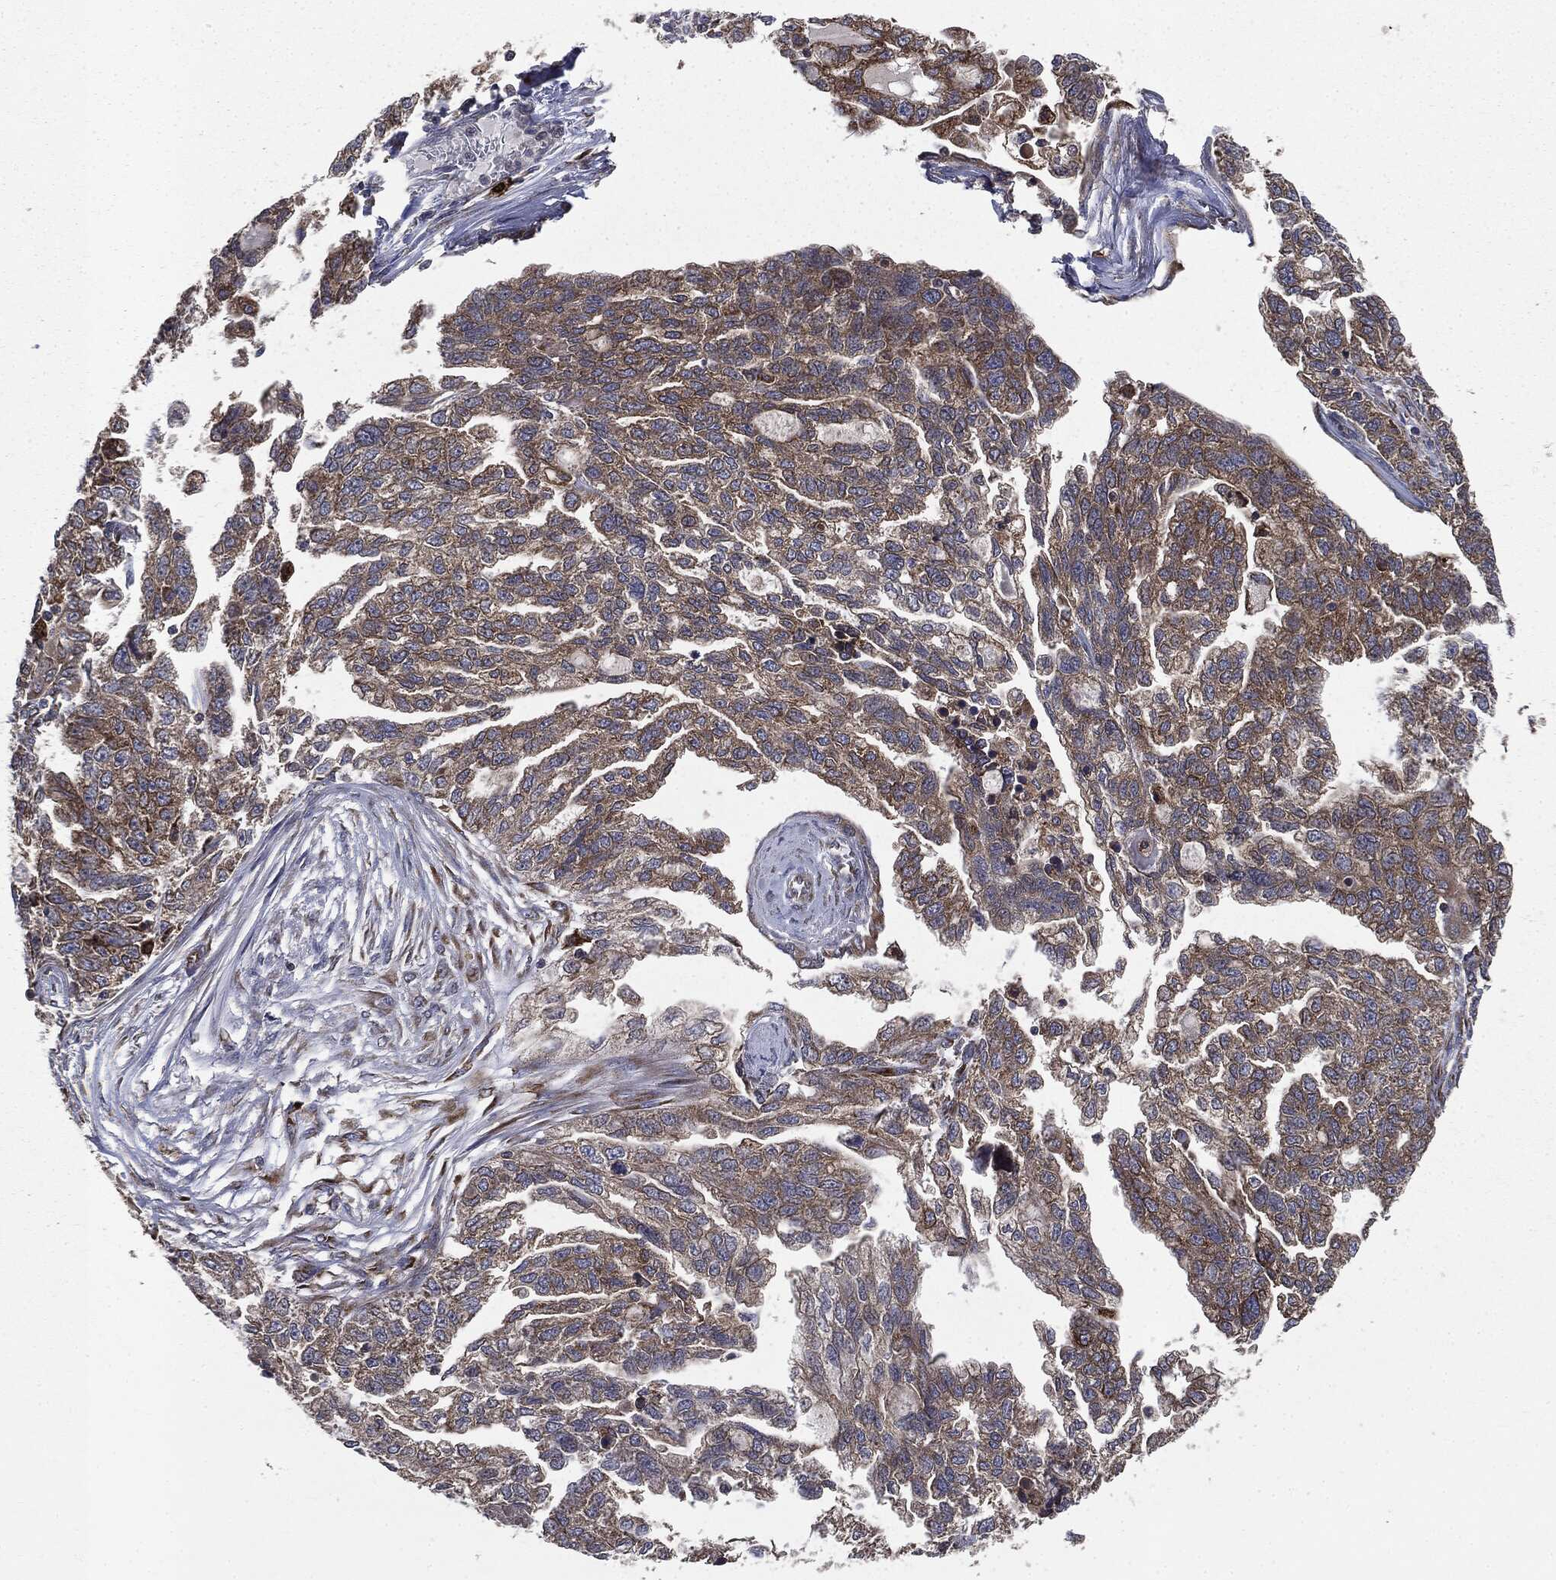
{"staining": {"intensity": "weak", "quantity": ">75%", "location": "cytoplasmic/membranous"}, "tissue": "ovarian cancer", "cell_type": "Tumor cells", "image_type": "cancer", "snomed": [{"axis": "morphology", "description": "Cystadenocarcinoma, serous, NOS"}, {"axis": "topography", "description": "Ovary"}], "caption": "Protein expression analysis of ovarian serous cystadenocarcinoma exhibits weak cytoplasmic/membranous expression in about >75% of tumor cells.", "gene": "PLOD3", "patient": {"sex": "female", "age": 51}}